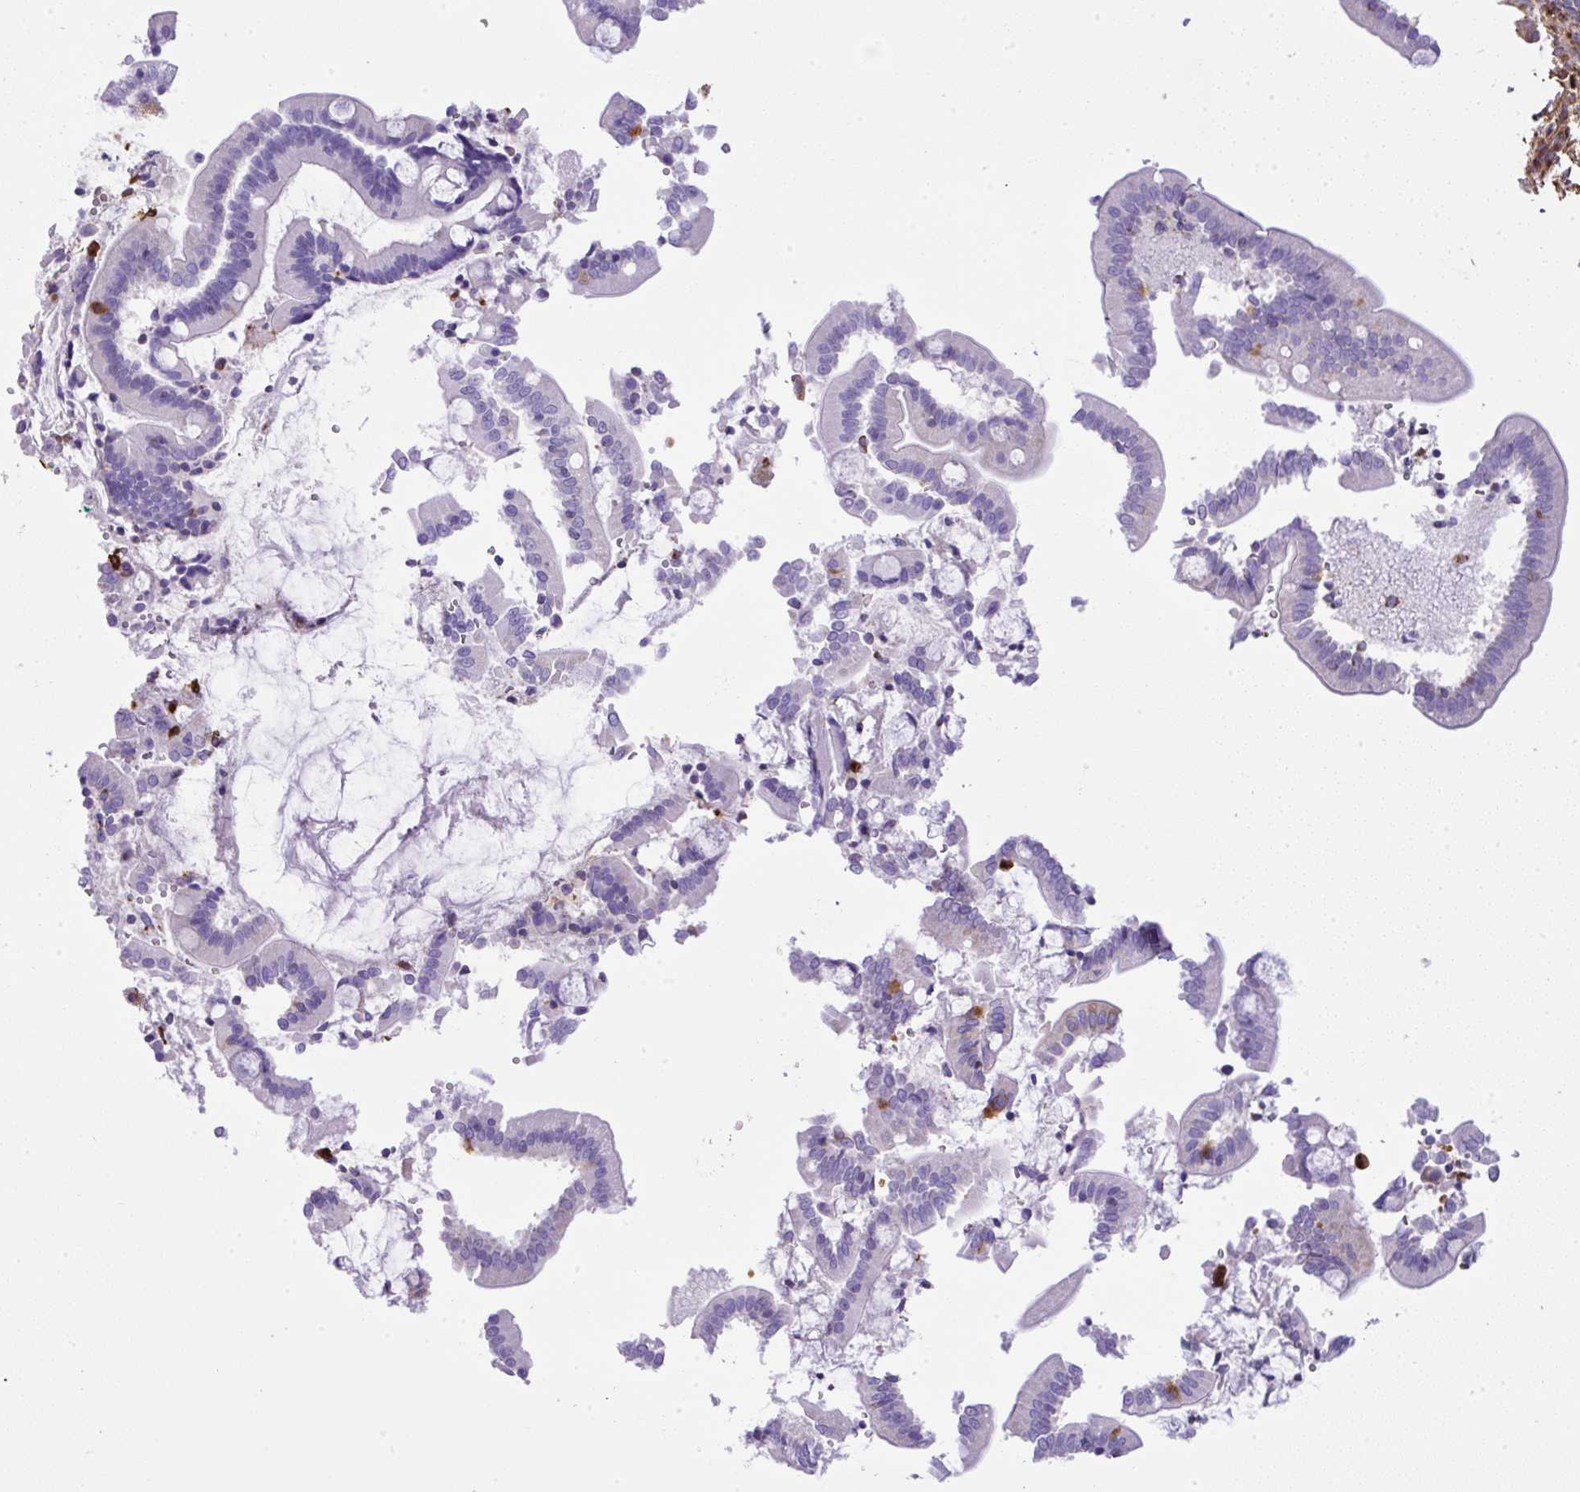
{"staining": {"intensity": "negative", "quantity": "none", "location": "none"}, "tissue": "pancreatic cancer", "cell_type": "Tumor cells", "image_type": "cancer", "snomed": [{"axis": "morphology", "description": "Normal tissue, NOS"}, {"axis": "morphology", "description": "Adenocarcinoma, NOS"}, {"axis": "topography", "description": "Pancreas"}], "caption": "IHC of pancreatic cancer (adenocarcinoma) exhibits no expression in tumor cells.", "gene": "MAGEB5", "patient": {"sex": "female", "age": 55}}